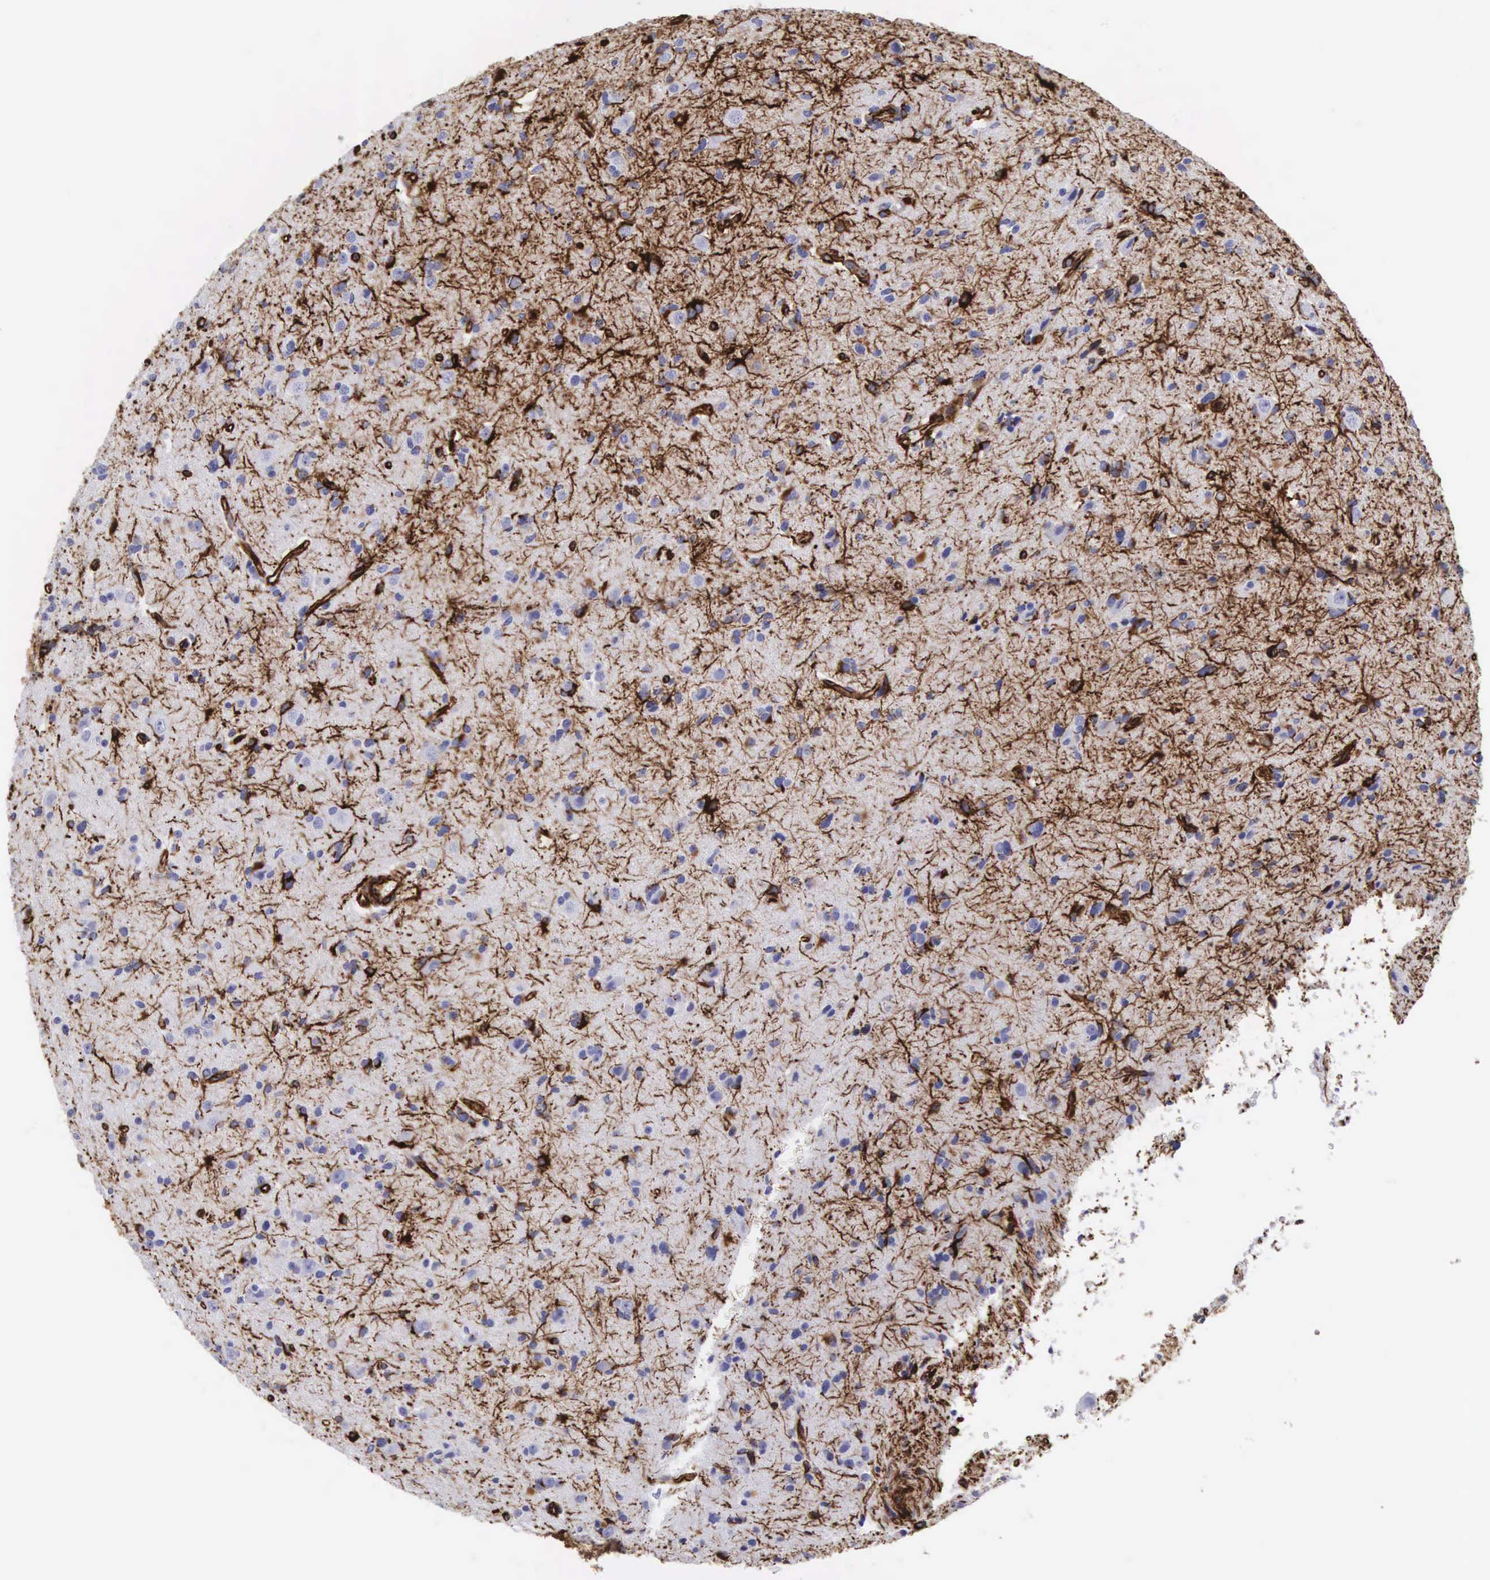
{"staining": {"intensity": "negative", "quantity": "none", "location": "none"}, "tissue": "glioma", "cell_type": "Tumor cells", "image_type": "cancer", "snomed": [{"axis": "morphology", "description": "Glioma, malignant, Low grade"}, {"axis": "topography", "description": "Brain"}], "caption": "Tumor cells show no significant protein expression in malignant glioma (low-grade). (DAB immunohistochemistry visualized using brightfield microscopy, high magnification).", "gene": "VIM", "patient": {"sex": "female", "age": 46}}